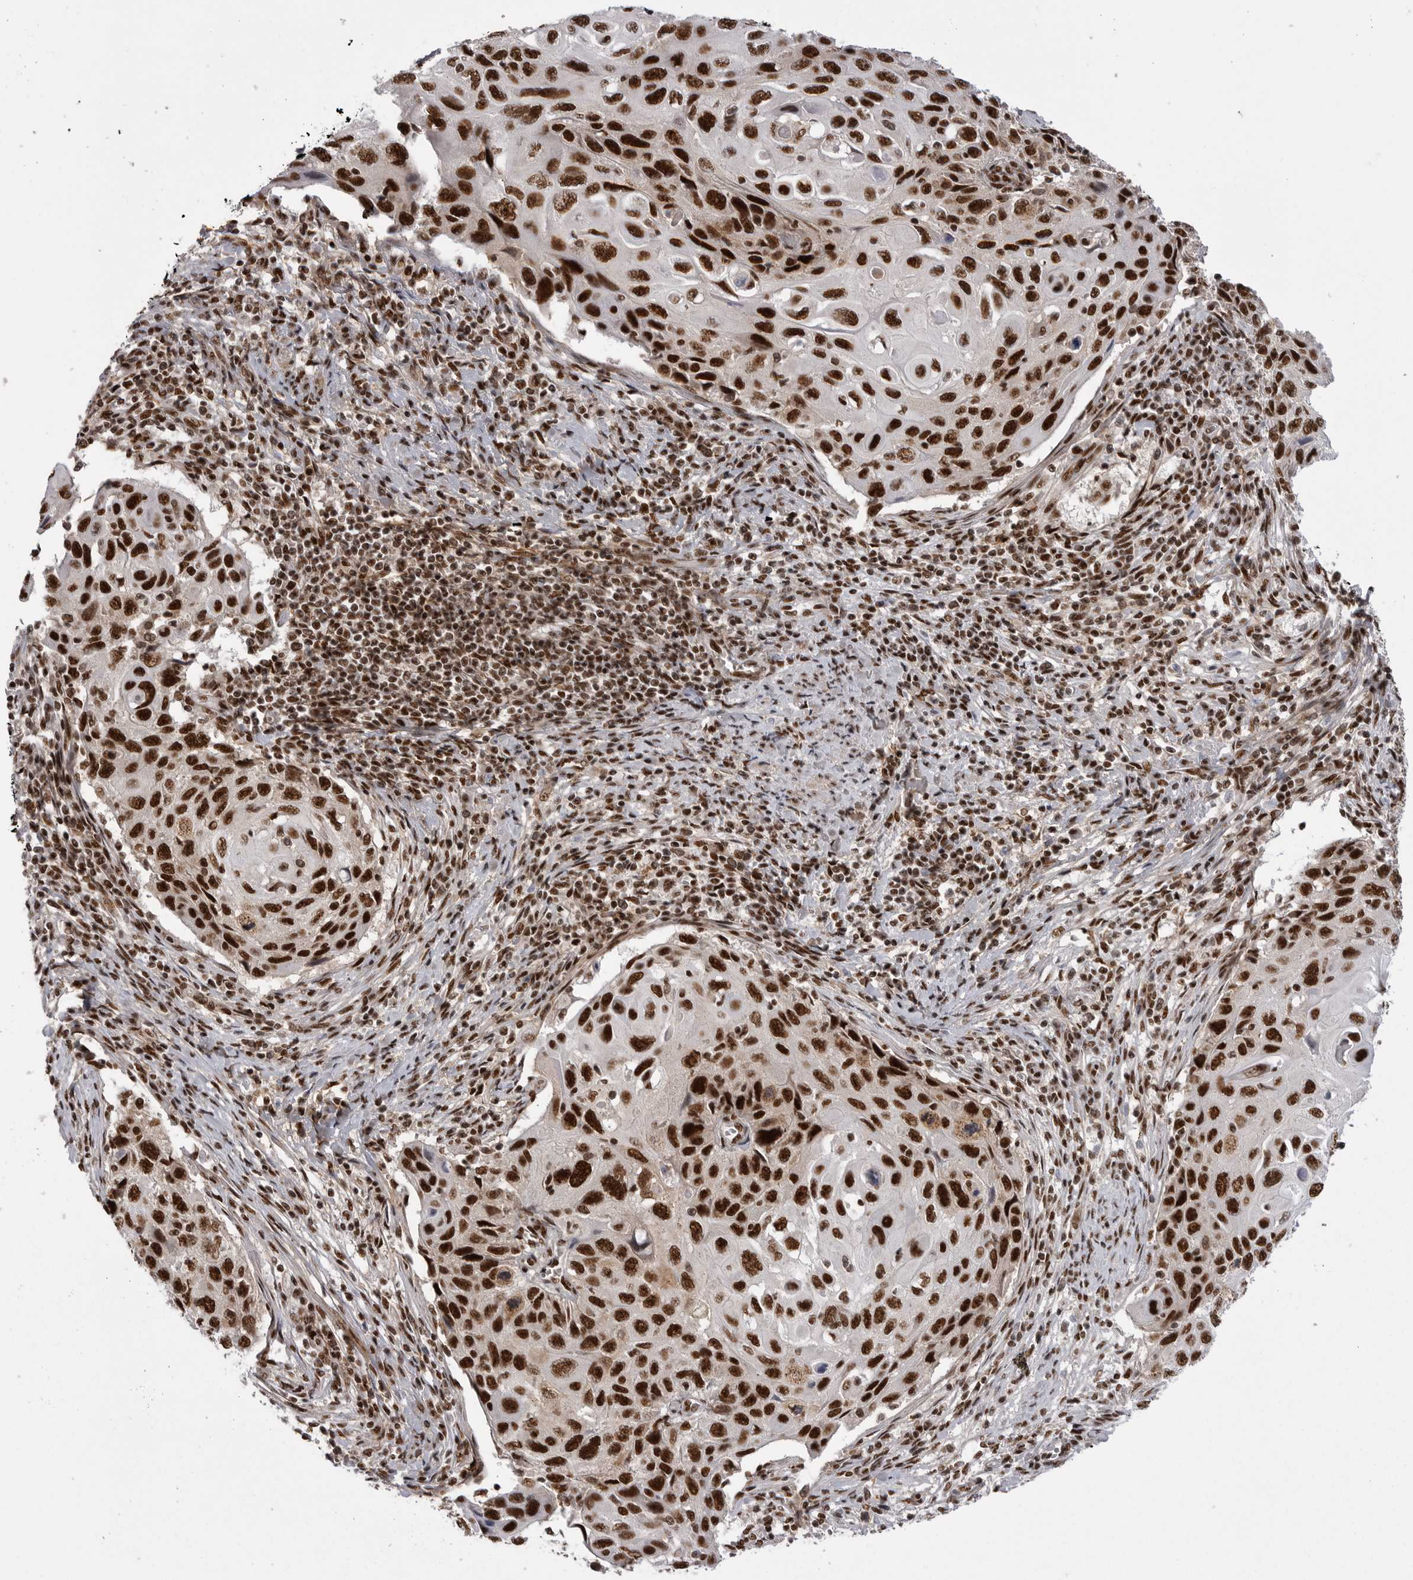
{"staining": {"intensity": "strong", "quantity": ">75%", "location": "nuclear"}, "tissue": "cervical cancer", "cell_type": "Tumor cells", "image_type": "cancer", "snomed": [{"axis": "morphology", "description": "Squamous cell carcinoma, NOS"}, {"axis": "topography", "description": "Cervix"}], "caption": "Cervical squamous cell carcinoma tissue demonstrates strong nuclear positivity in approximately >75% of tumor cells", "gene": "PPP1R8", "patient": {"sex": "female", "age": 70}}